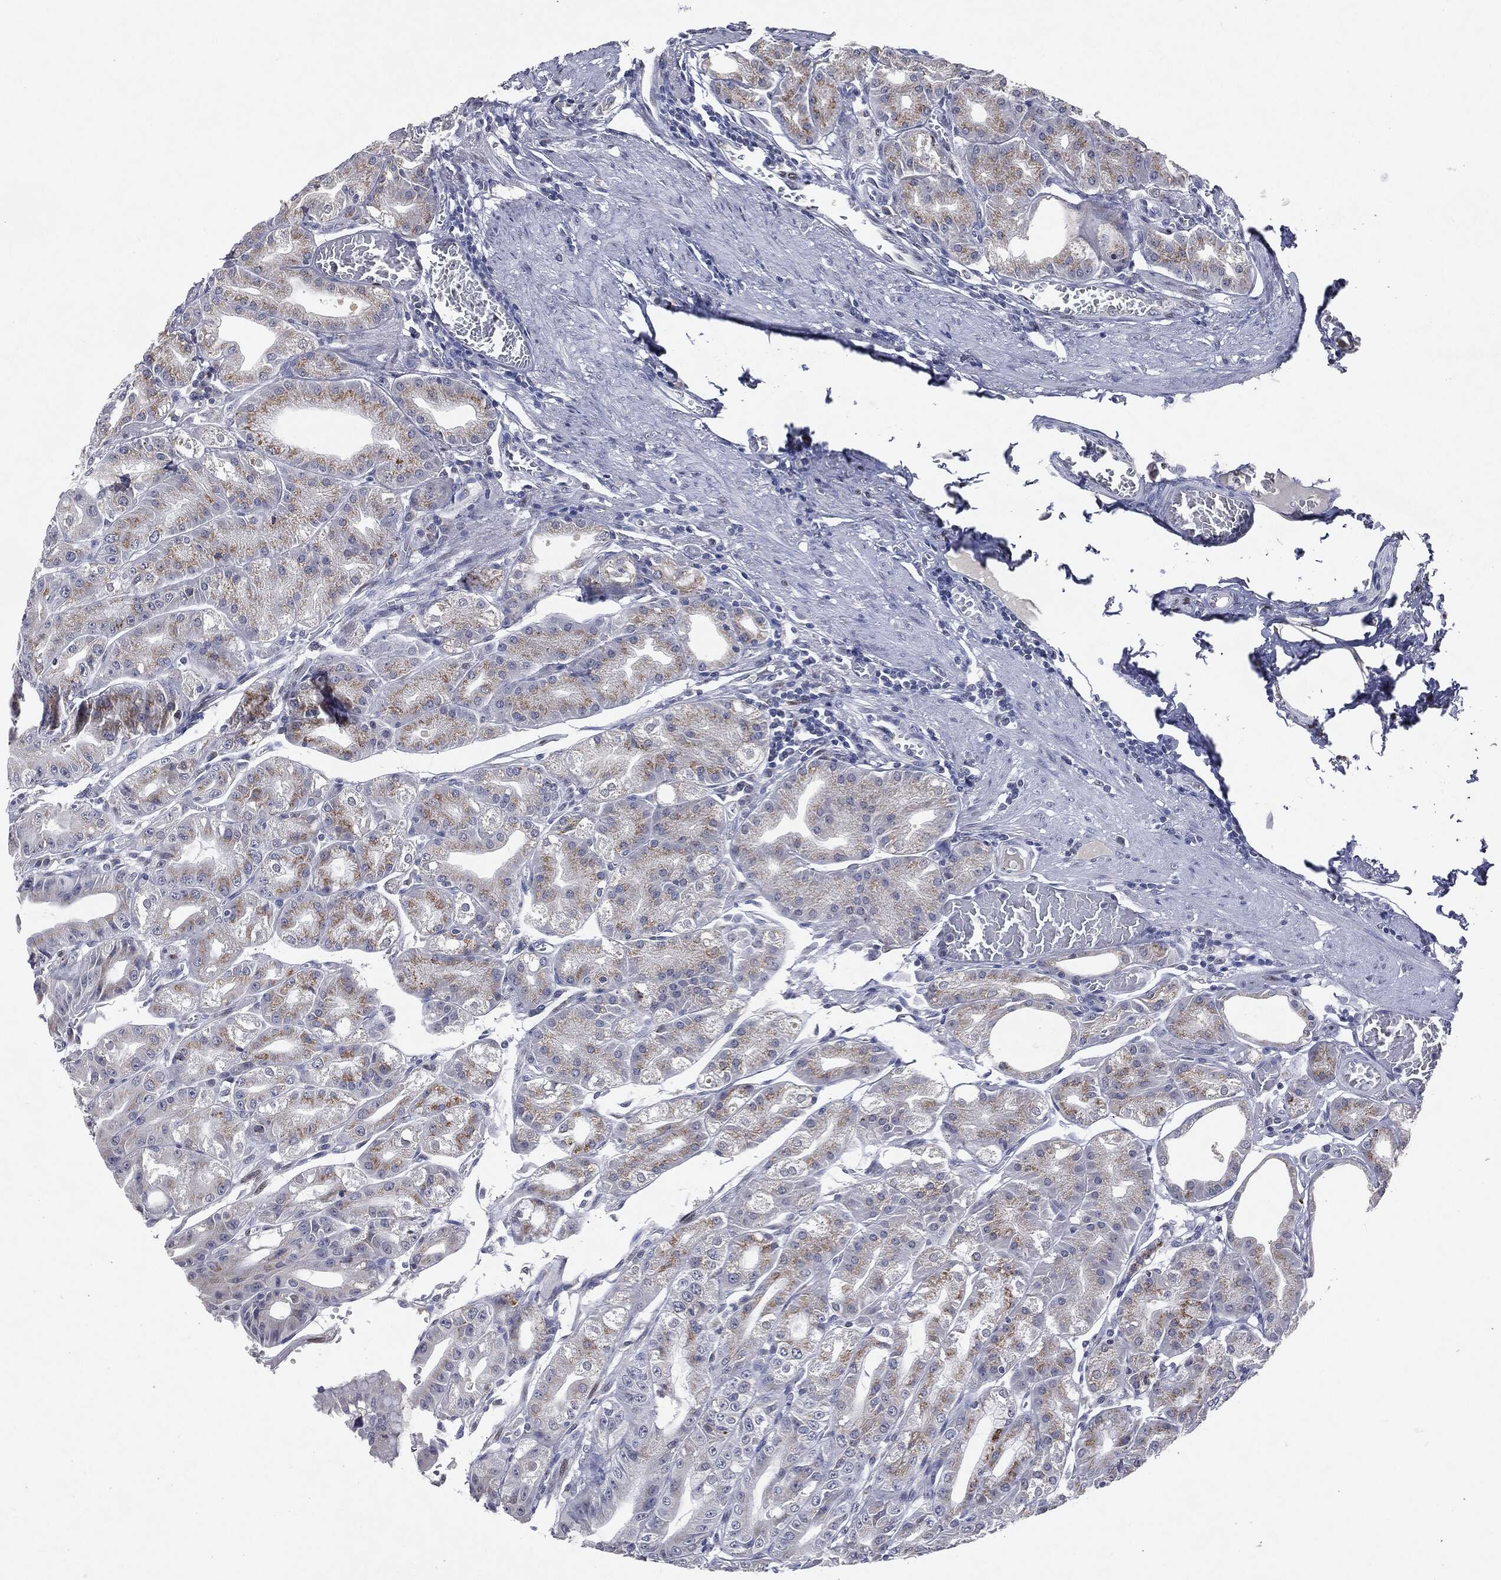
{"staining": {"intensity": "moderate", "quantity": "<25%", "location": "cytoplasmic/membranous"}, "tissue": "stomach", "cell_type": "Glandular cells", "image_type": "normal", "snomed": [{"axis": "morphology", "description": "Normal tissue, NOS"}, {"axis": "topography", "description": "Stomach"}], "caption": "Protein expression analysis of benign human stomach reveals moderate cytoplasmic/membranous positivity in about <25% of glandular cells. (brown staining indicates protein expression, while blue staining denotes nuclei).", "gene": "CASD1", "patient": {"sex": "male", "age": 71}}